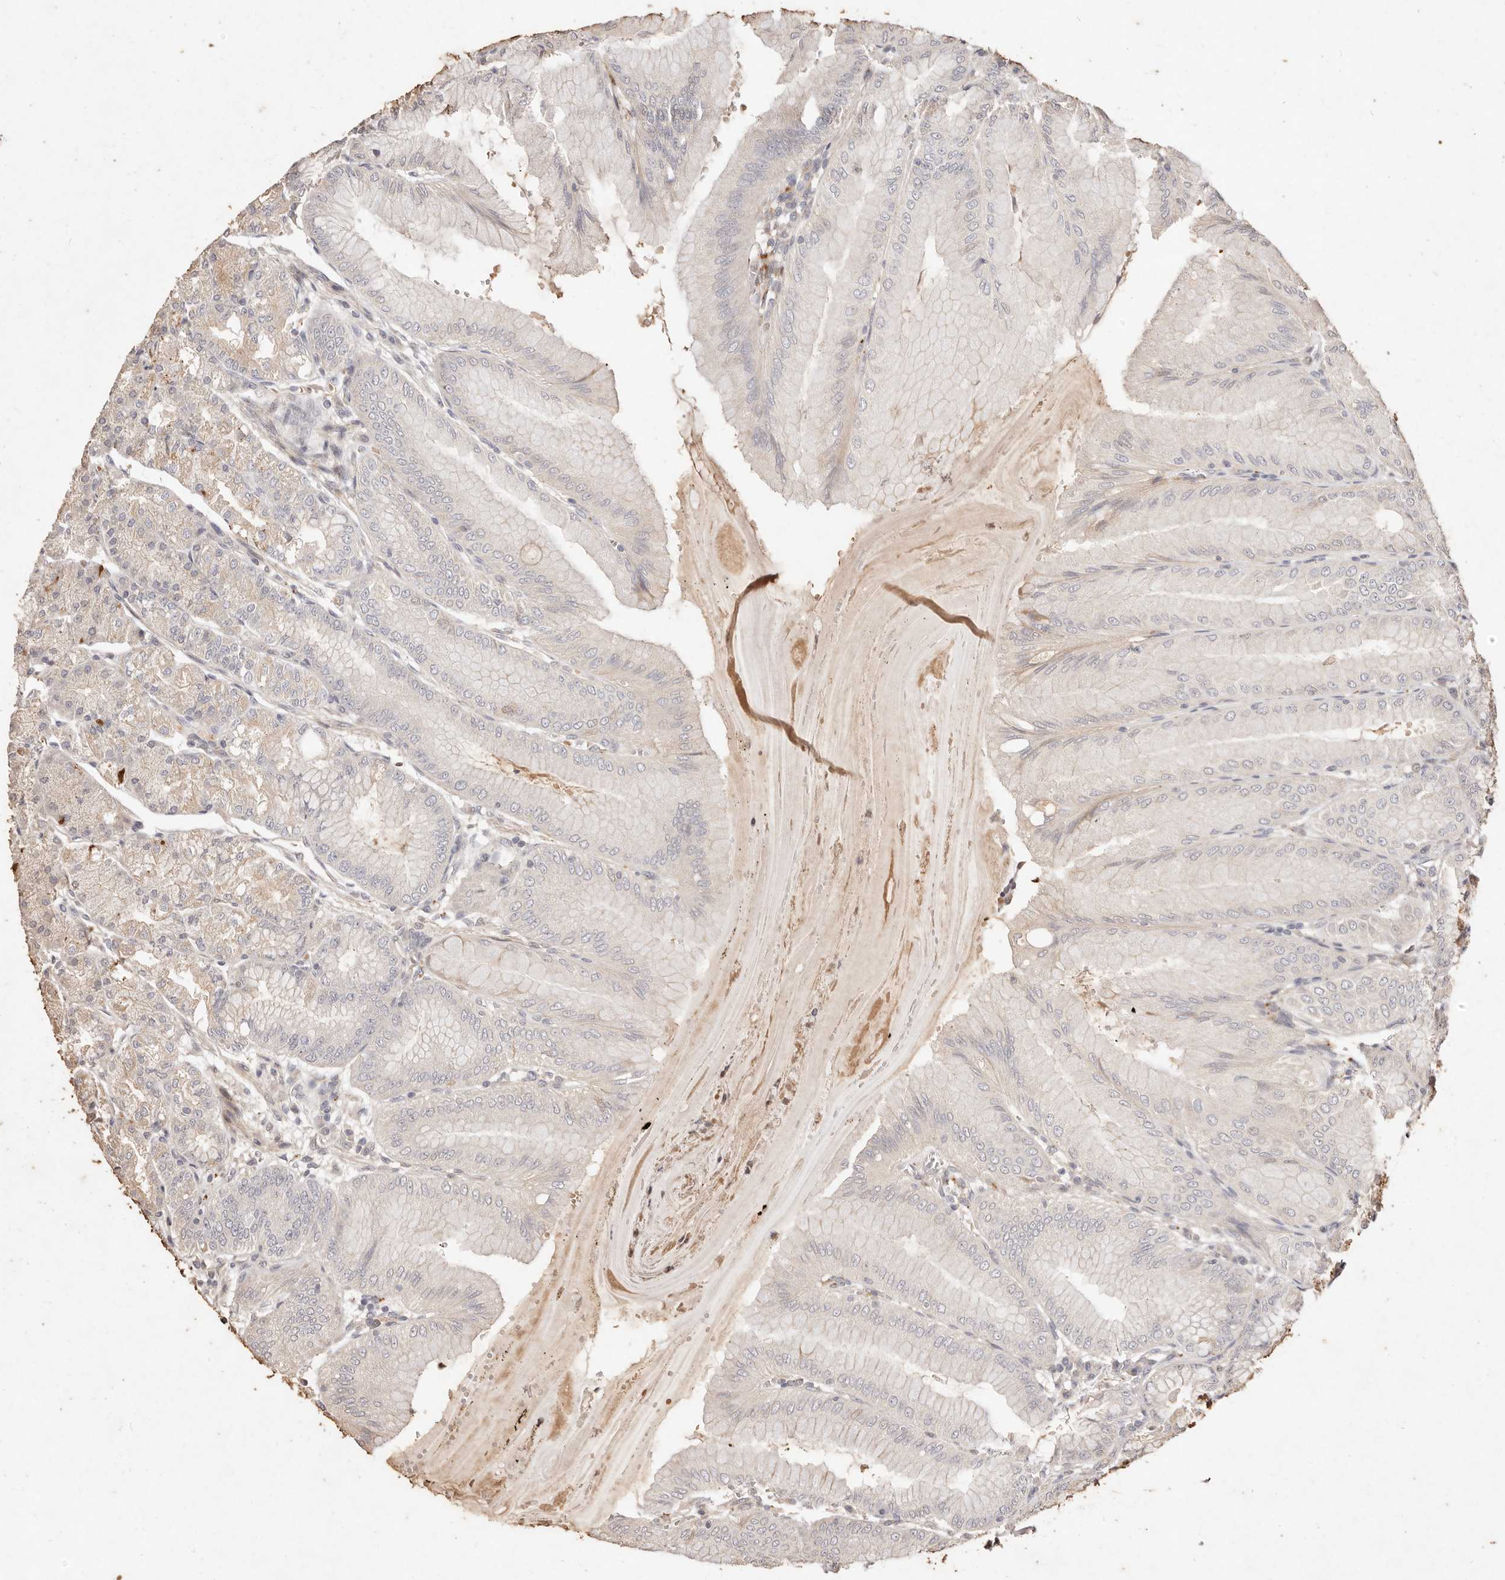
{"staining": {"intensity": "weak", "quantity": "25%-75%", "location": "cytoplasmic/membranous"}, "tissue": "stomach", "cell_type": "Glandular cells", "image_type": "normal", "snomed": [{"axis": "morphology", "description": "Normal tissue, NOS"}, {"axis": "topography", "description": "Stomach, lower"}], "caption": "Immunohistochemical staining of normal human stomach exhibits 25%-75% levels of weak cytoplasmic/membranous protein staining in approximately 25%-75% of glandular cells. The staining is performed using DAB brown chromogen to label protein expression. The nuclei are counter-stained blue using hematoxylin.", "gene": "KIF9", "patient": {"sex": "male", "age": 71}}